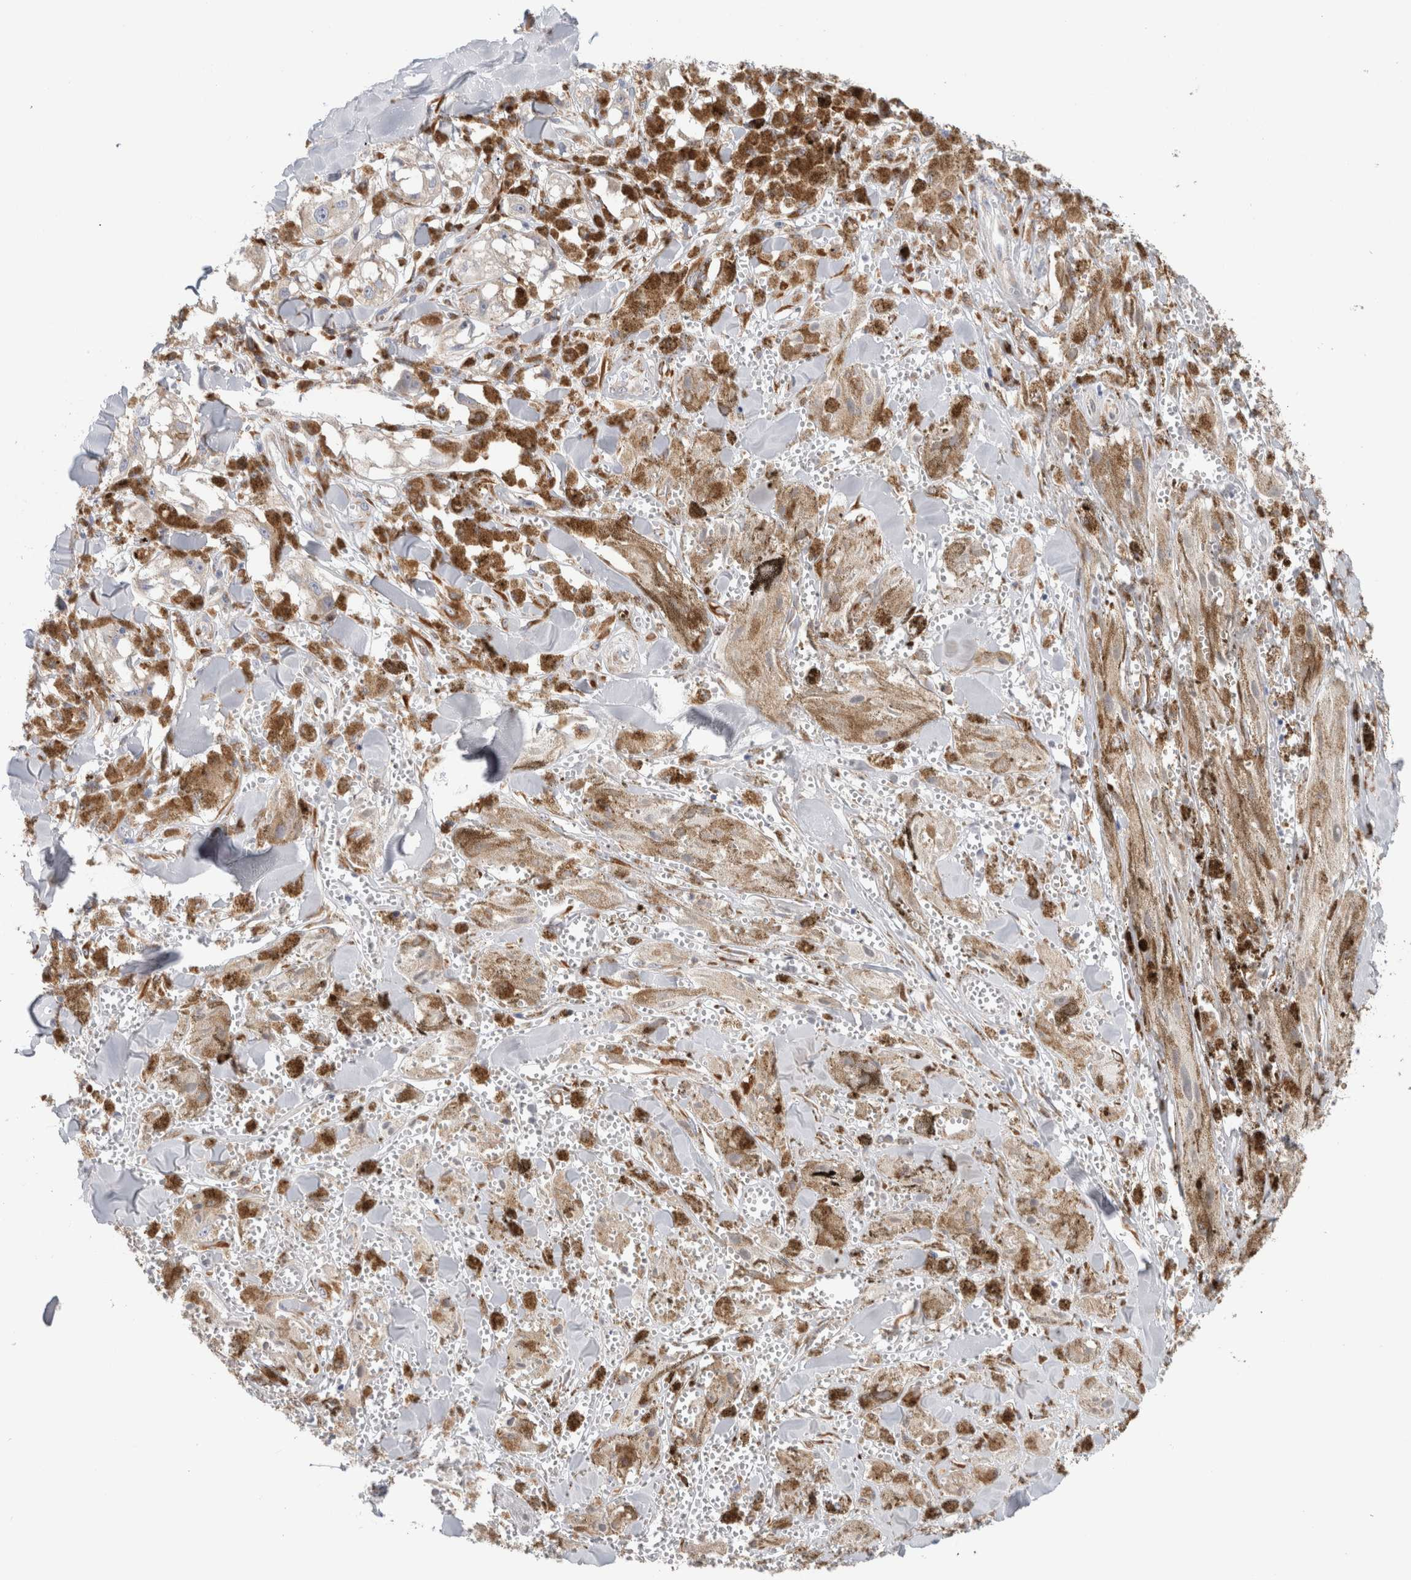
{"staining": {"intensity": "negative", "quantity": "none", "location": "none"}, "tissue": "melanoma", "cell_type": "Tumor cells", "image_type": "cancer", "snomed": [{"axis": "morphology", "description": "Malignant melanoma, NOS"}, {"axis": "topography", "description": "Skin"}], "caption": "High power microscopy photomicrograph of an immunohistochemistry micrograph of malignant melanoma, revealing no significant positivity in tumor cells.", "gene": "P4HA1", "patient": {"sex": "male", "age": 88}}